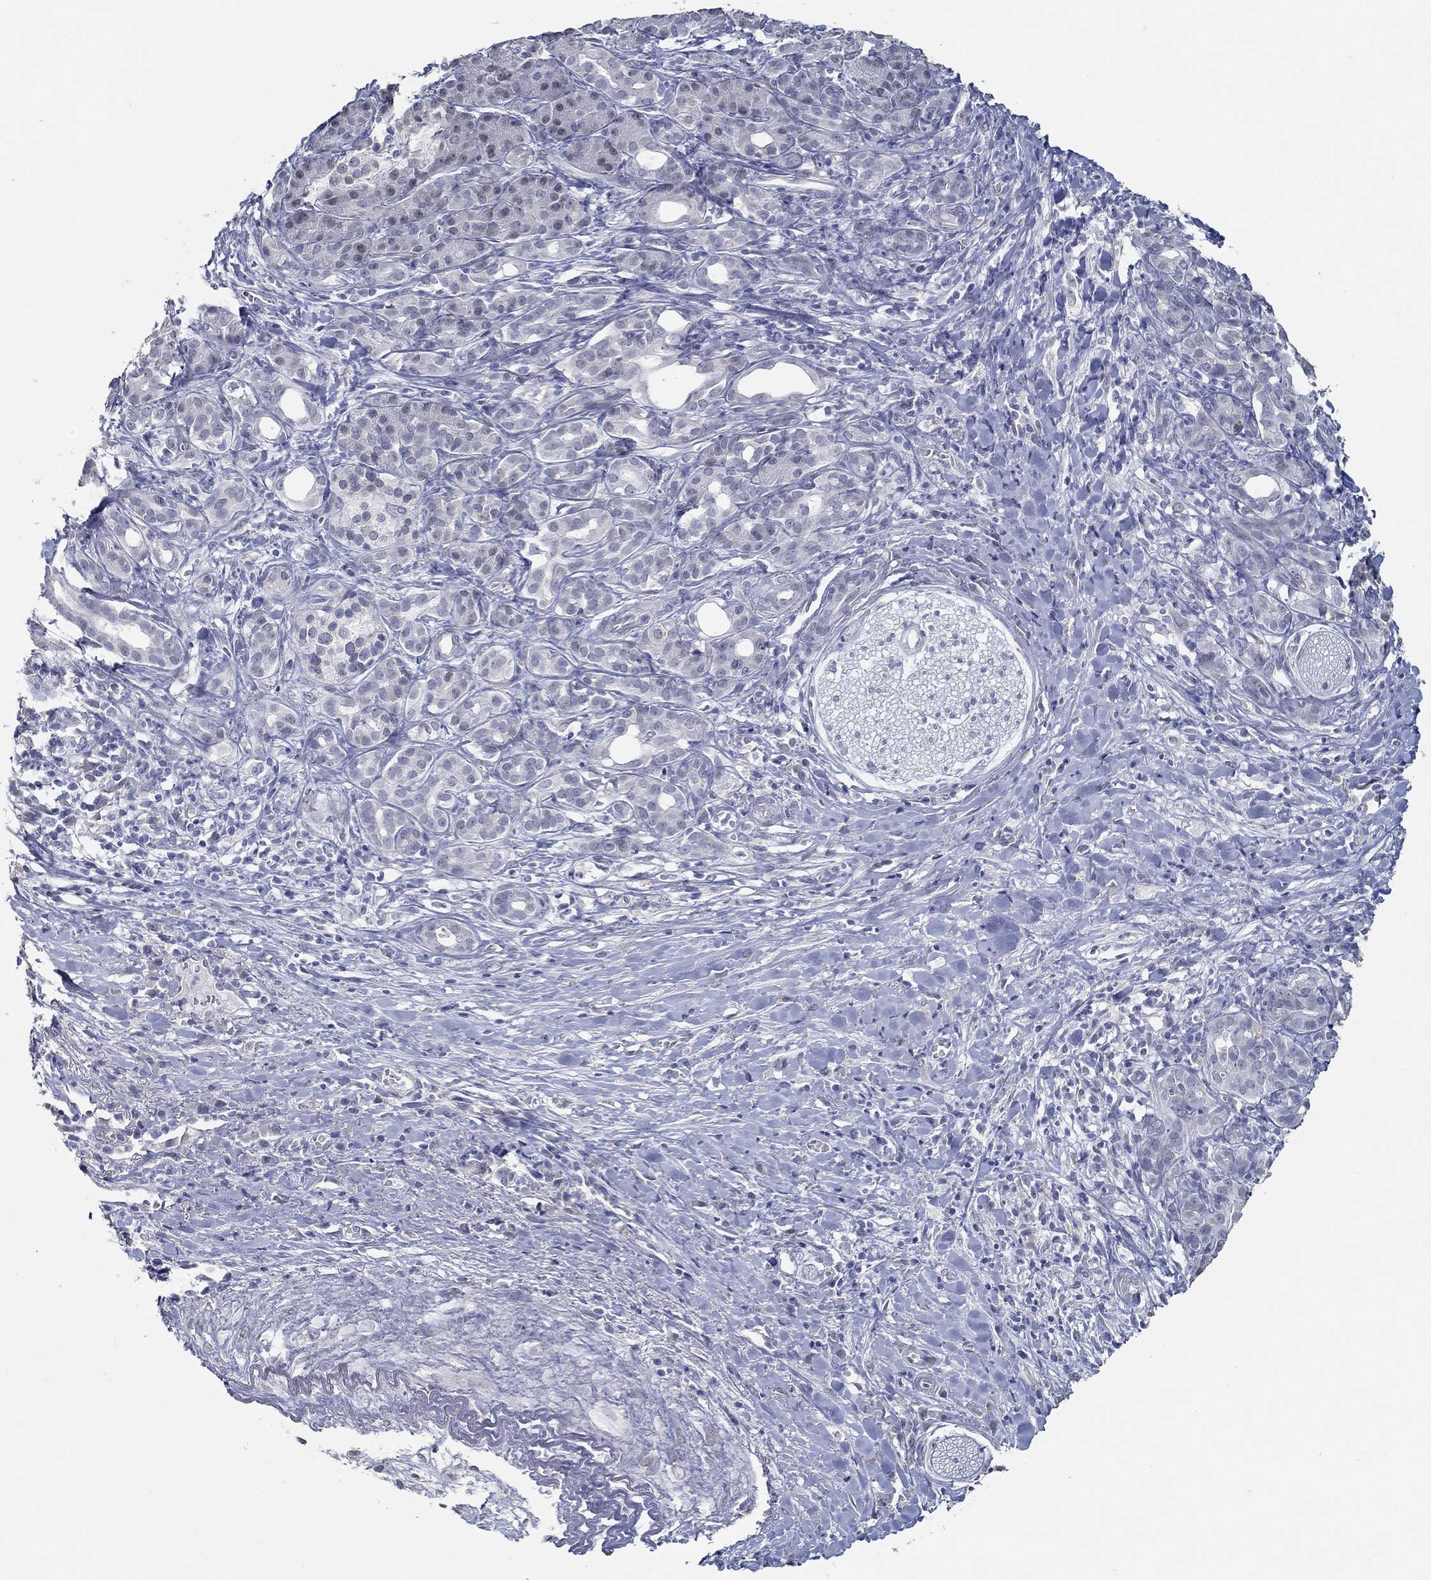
{"staining": {"intensity": "negative", "quantity": "none", "location": "none"}, "tissue": "pancreatic cancer", "cell_type": "Tumor cells", "image_type": "cancer", "snomed": [{"axis": "morphology", "description": "Adenocarcinoma, NOS"}, {"axis": "topography", "description": "Pancreas"}], "caption": "IHC micrograph of neoplastic tissue: human pancreatic cancer stained with DAB exhibits no significant protein positivity in tumor cells.", "gene": "NUP155", "patient": {"sex": "male", "age": 61}}